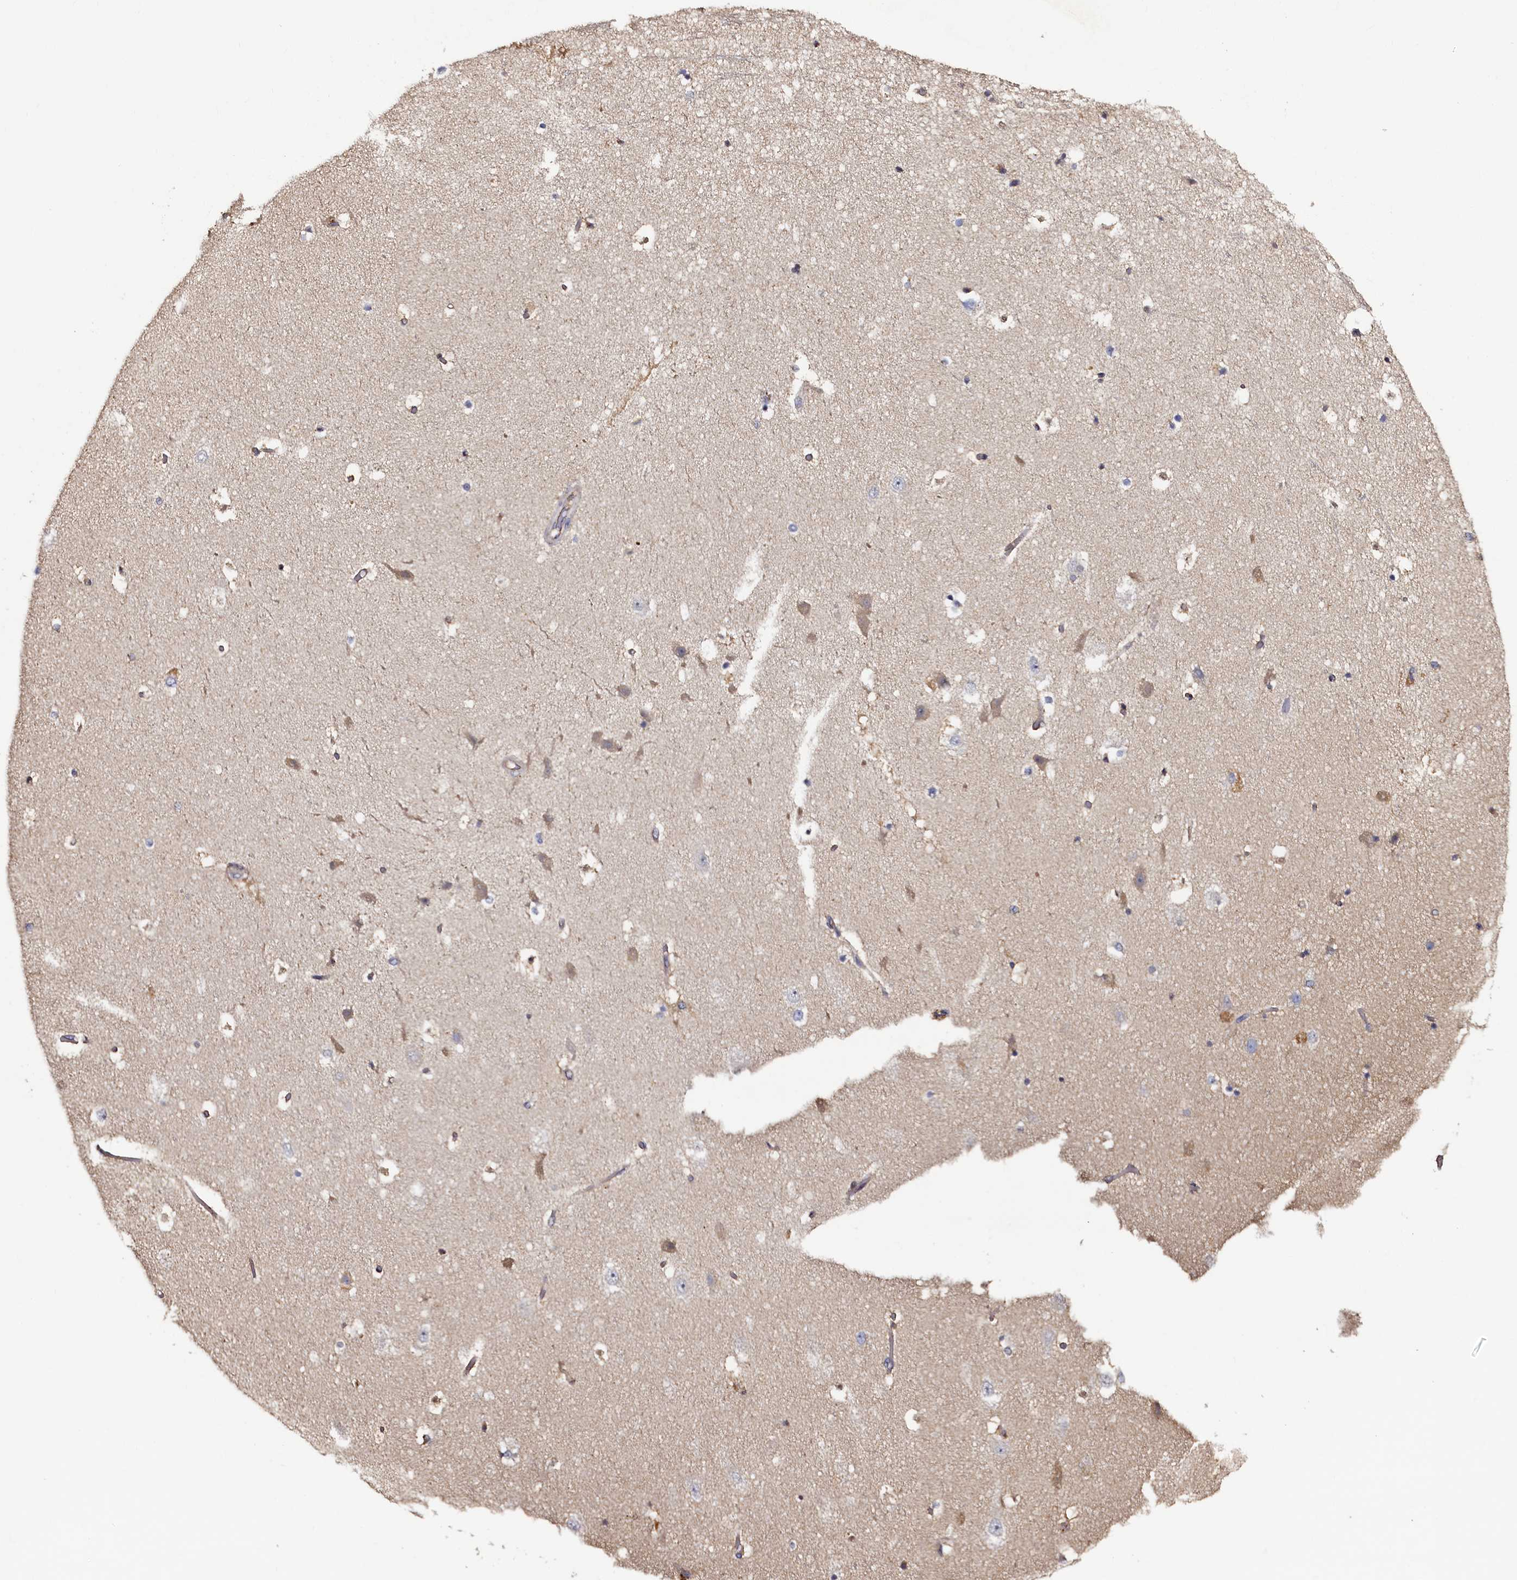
{"staining": {"intensity": "negative", "quantity": "none", "location": "none"}, "tissue": "hippocampus", "cell_type": "Glial cells", "image_type": "normal", "snomed": [{"axis": "morphology", "description": "Normal tissue, NOS"}, {"axis": "topography", "description": "Hippocampus"}], "caption": "An IHC micrograph of unremarkable hippocampus is shown. There is no staining in glial cells of hippocampus.", "gene": "TK2", "patient": {"sex": "female", "age": 52}}